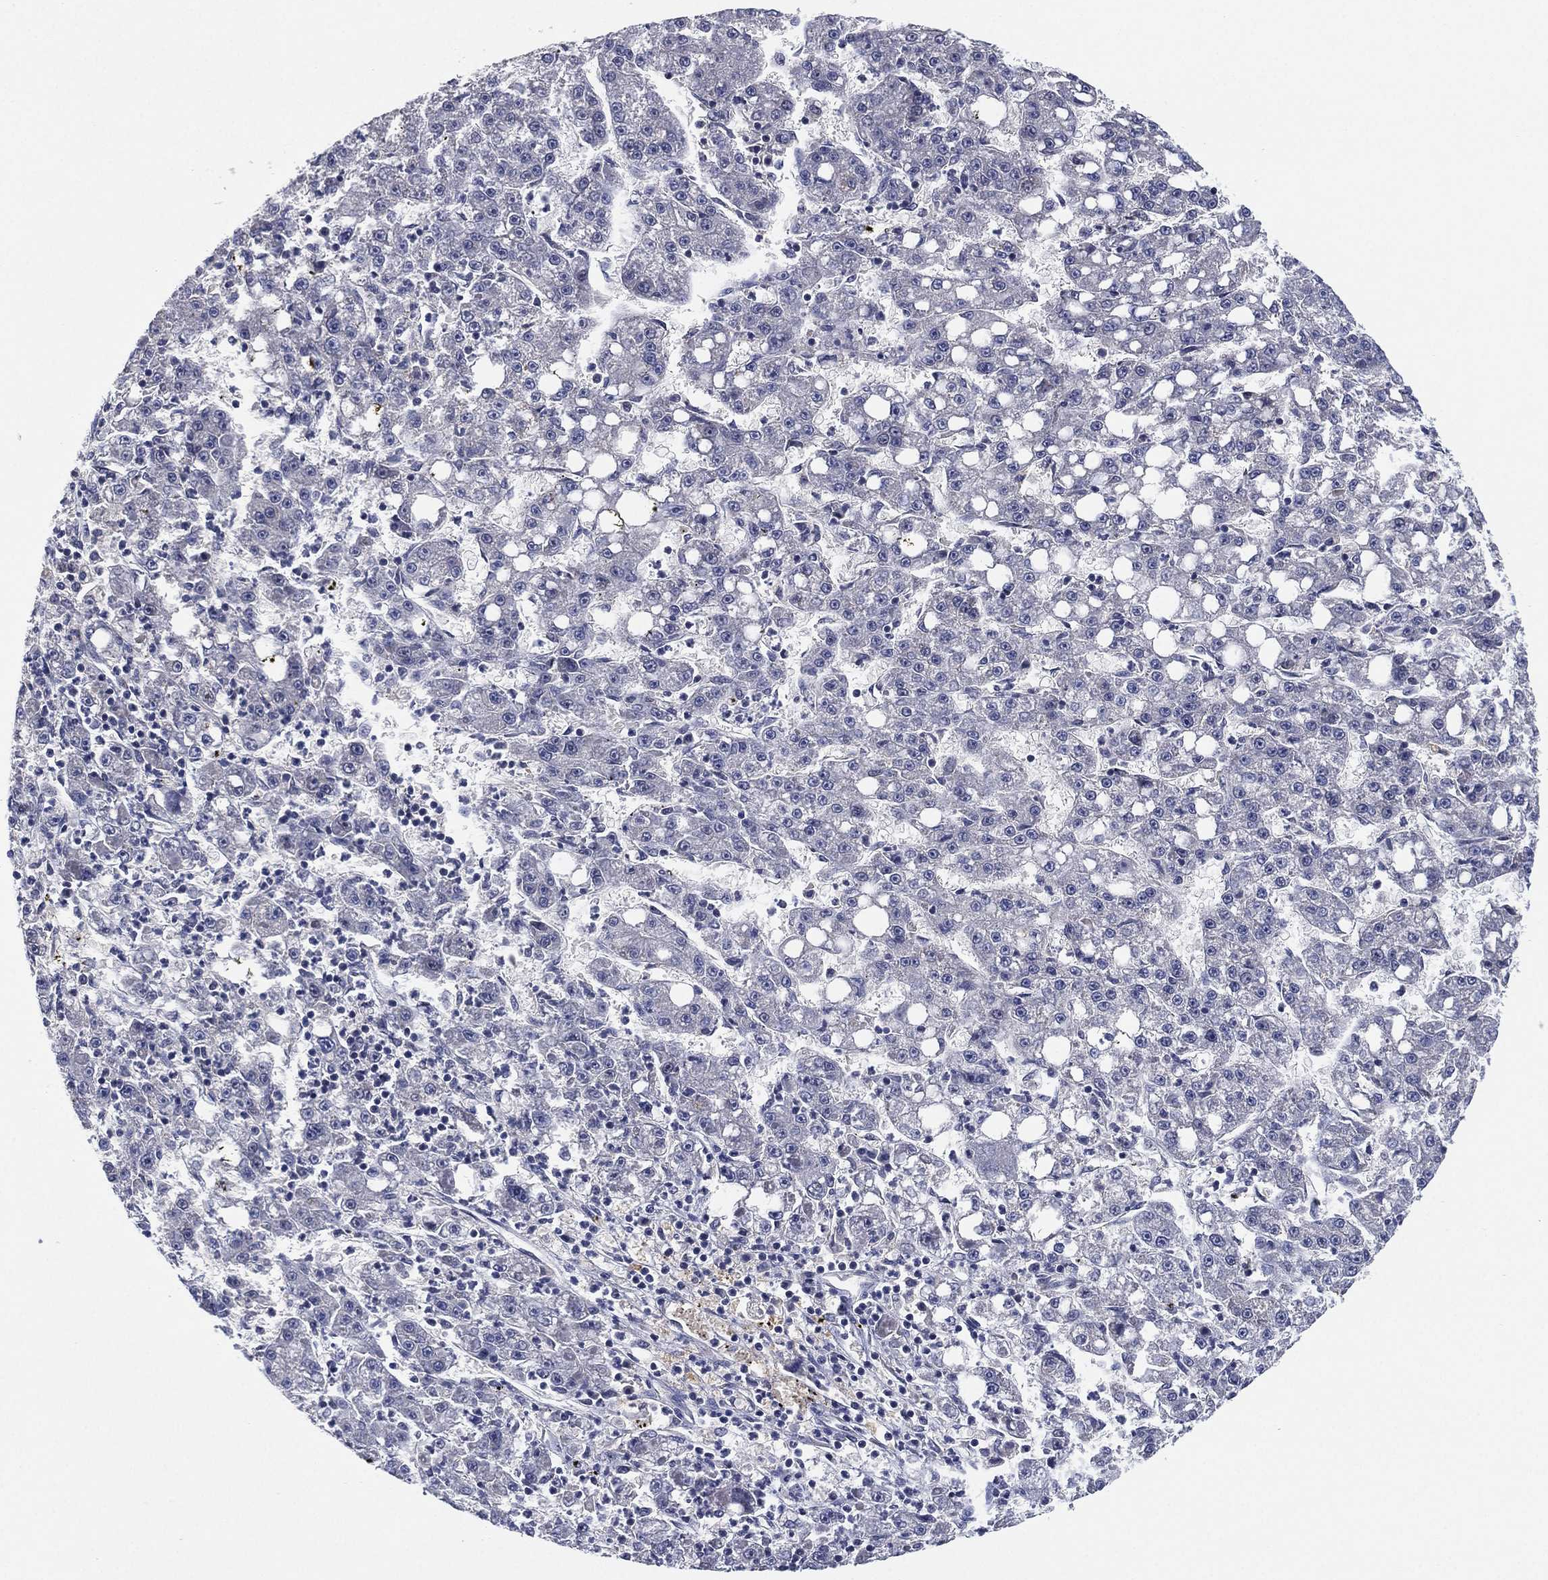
{"staining": {"intensity": "negative", "quantity": "none", "location": "none"}, "tissue": "liver cancer", "cell_type": "Tumor cells", "image_type": "cancer", "snomed": [{"axis": "morphology", "description": "Carcinoma, Hepatocellular, NOS"}, {"axis": "topography", "description": "Liver"}], "caption": "Photomicrograph shows no protein positivity in tumor cells of hepatocellular carcinoma (liver) tissue. (Brightfield microscopy of DAB (3,3'-diaminobenzidine) immunohistochemistry (IHC) at high magnification).", "gene": "SELENOO", "patient": {"sex": "female", "age": 65}}